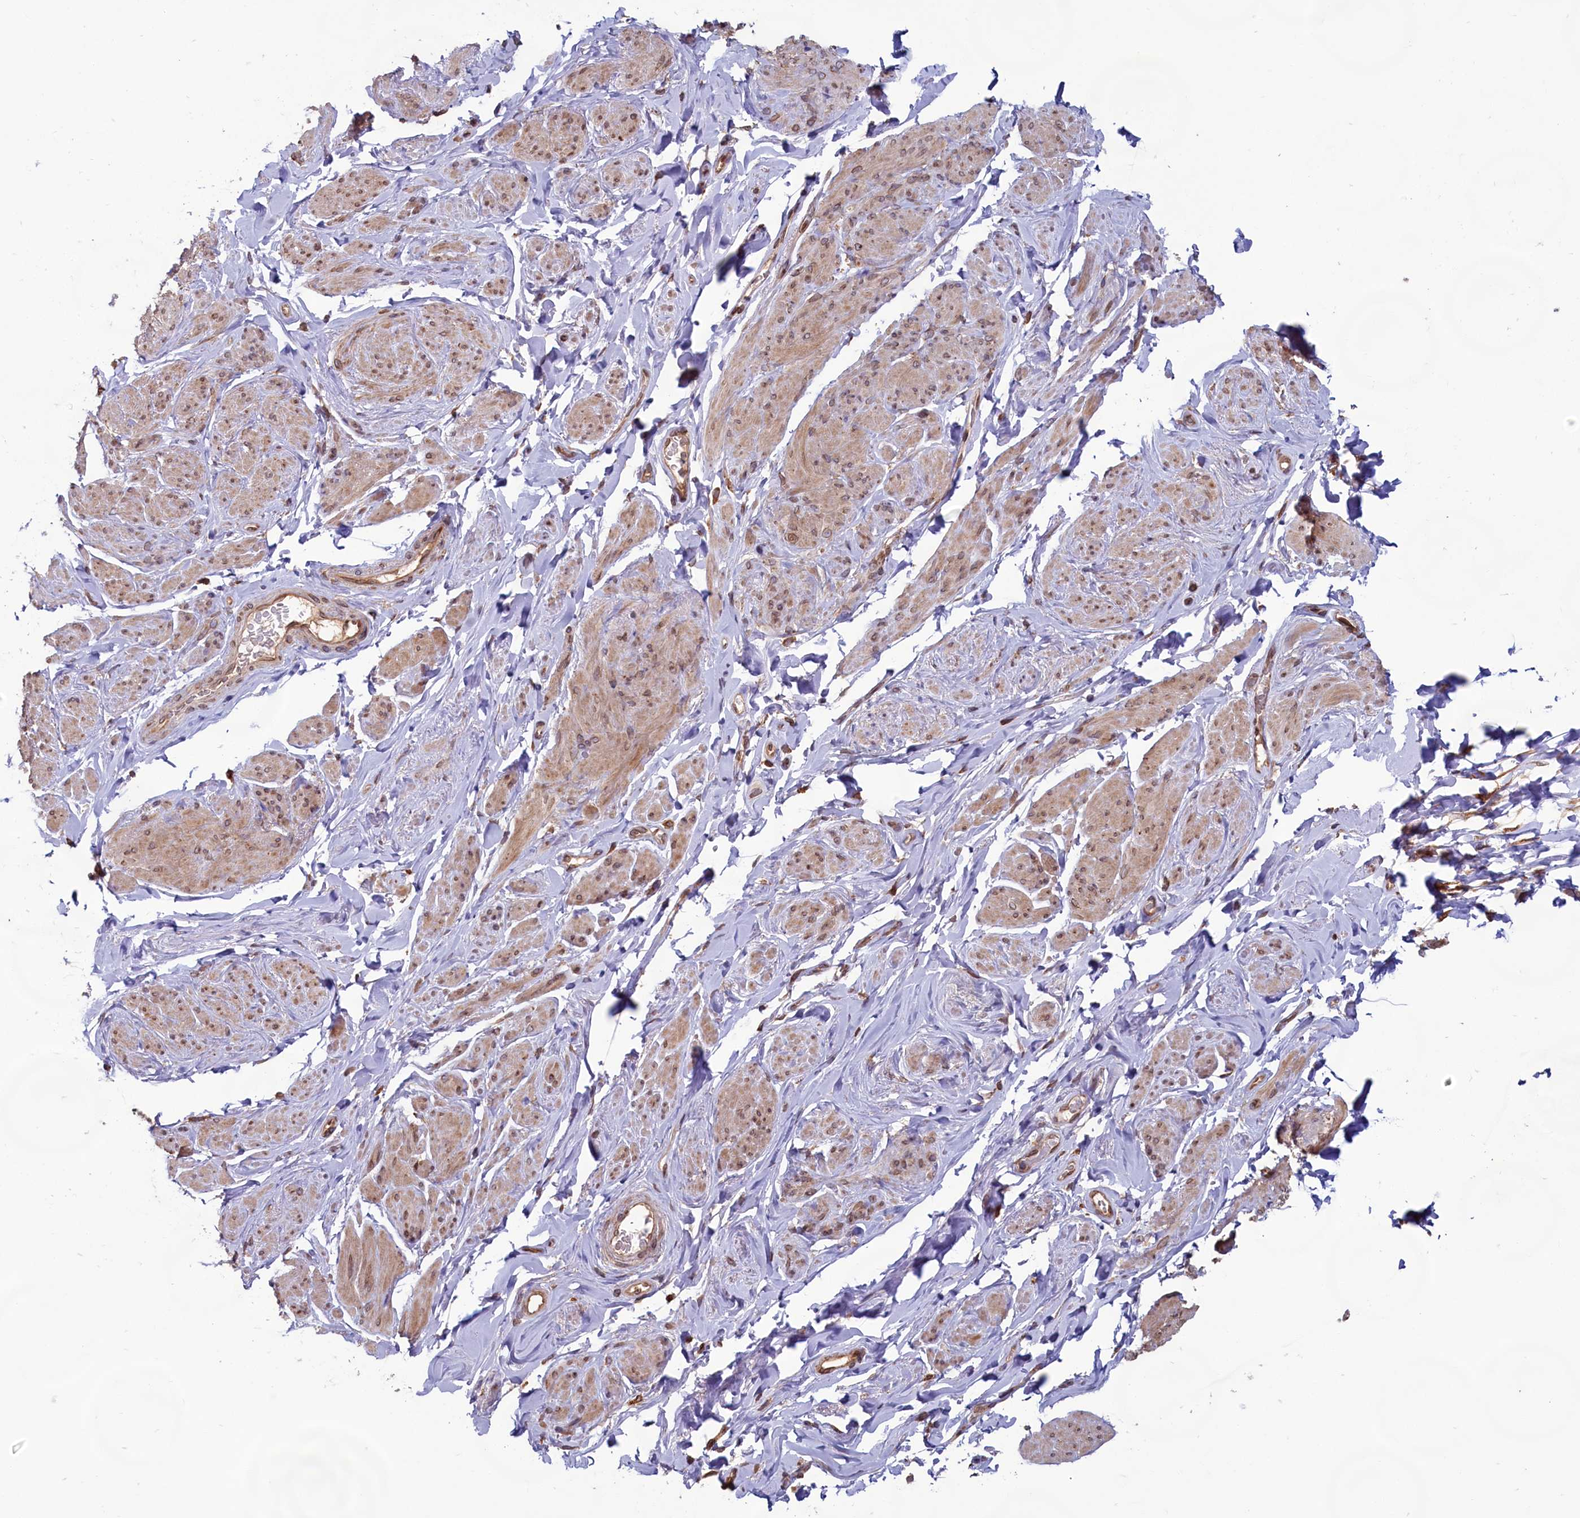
{"staining": {"intensity": "moderate", "quantity": "25%-75%", "location": "cytoplasmic/membranous"}, "tissue": "smooth muscle", "cell_type": "Smooth muscle cells", "image_type": "normal", "snomed": [{"axis": "morphology", "description": "Normal tissue, NOS"}, {"axis": "topography", "description": "Smooth muscle"}, {"axis": "topography", "description": "Peripheral nerve tissue"}], "caption": "Immunohistochemical staining of benign smooth muscle reveals moderate cytoplasmic/membranous protein positivity in approximately 25%-75% of smooth muscle cells.", "gene": "TBC1D19", "patient": {"sex": "male", "age": 69}}